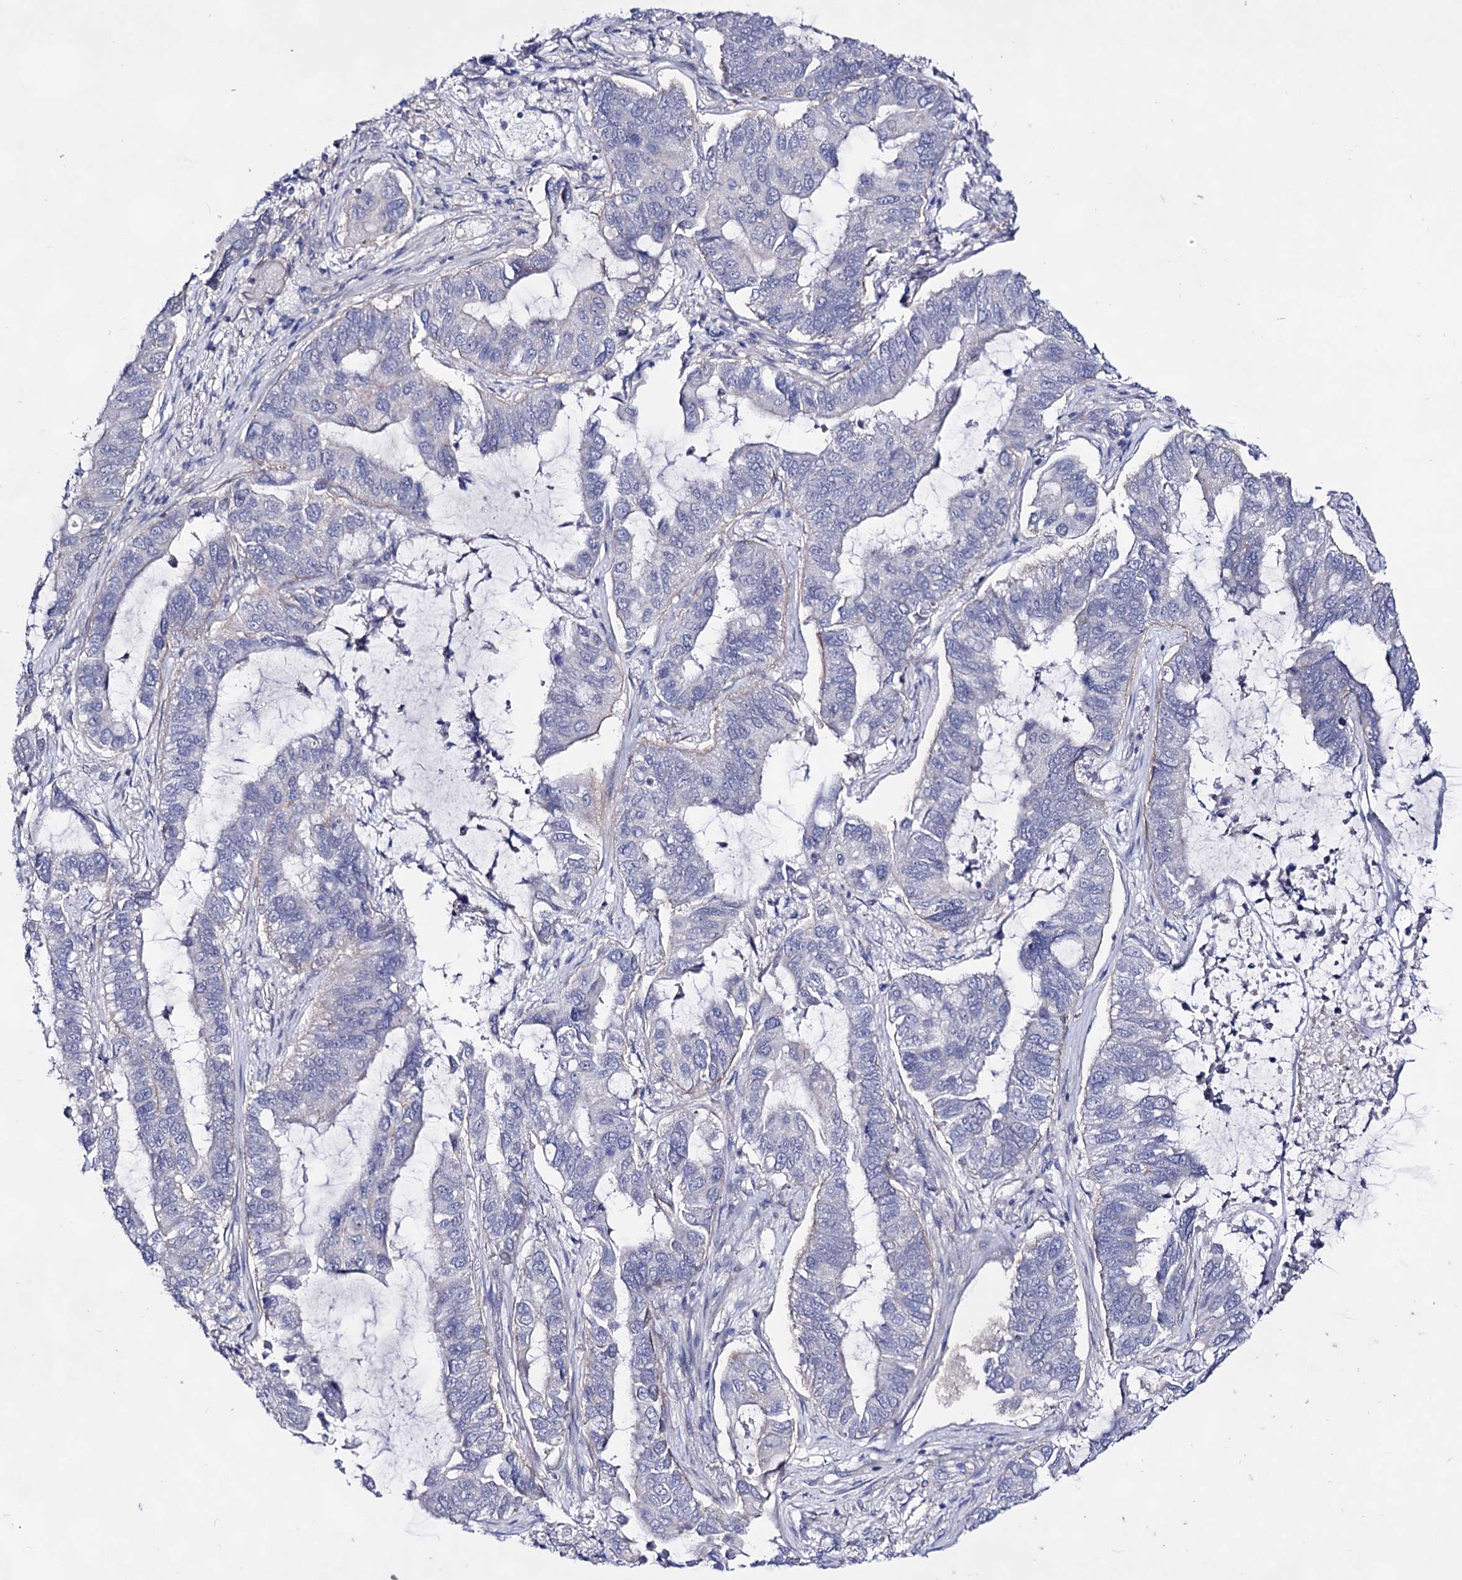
{"staining": {"intensity": "negative", "quantity": "none", "location": "none"}, "tissue": "lung cancer", "cell_type": "Tumor cells", "image_type": "cancer", "snomed": [{"axis": "morphology", "description": "Adenocarcinoma, NOS"}, {"axis": "topography", "description": "Lung"}], "caption": "Immunohistochemistry (IHC) of human lung adenocarcinoma reveals no staining in tumor cells.", "gene": "PLIN1", "patient": {"sex": "male", "age": 64}}